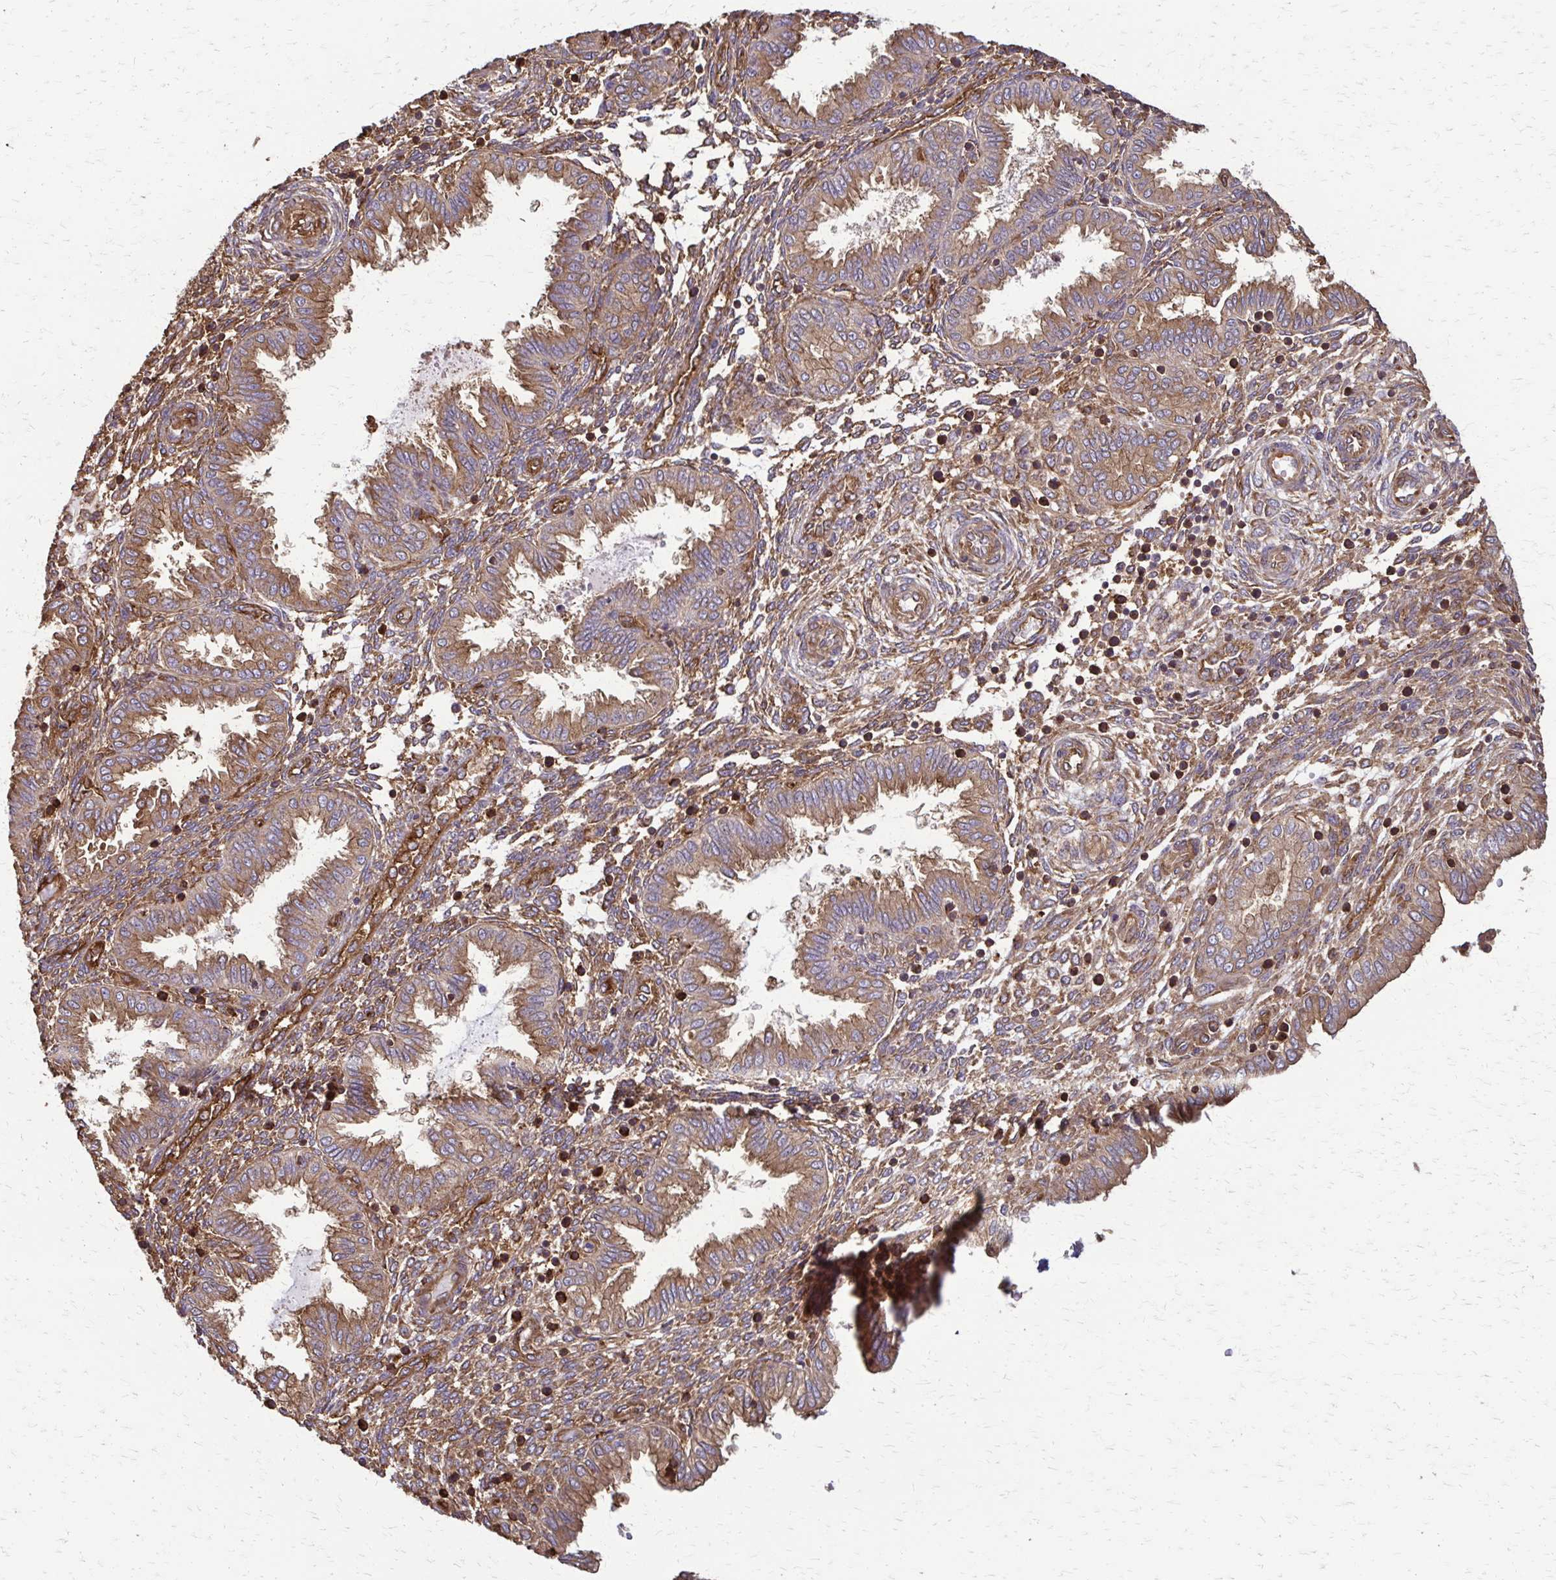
{"staining": {"intensity": "strong", "quantity": "25%-75%", "location": "cytoplasmic/membranous"}, "tissue": "endometrium", "cell_type": "Cells in endometrial stroma", "image_type": "normal", "snomed": [{"axis": "morphology", "description": "Normal tissue, NOS"}, {"axis": "topography", "description": "Endometrium"}], "caption": "Immunohistochemical staining of benign human endometrium exhibits high levels of strong cytoplasmic/membranous positivity in about 25%-75% of cells in endometrial stroma.", "gene": "EEF2", "patient": {"sex": "female", "age": 33}}